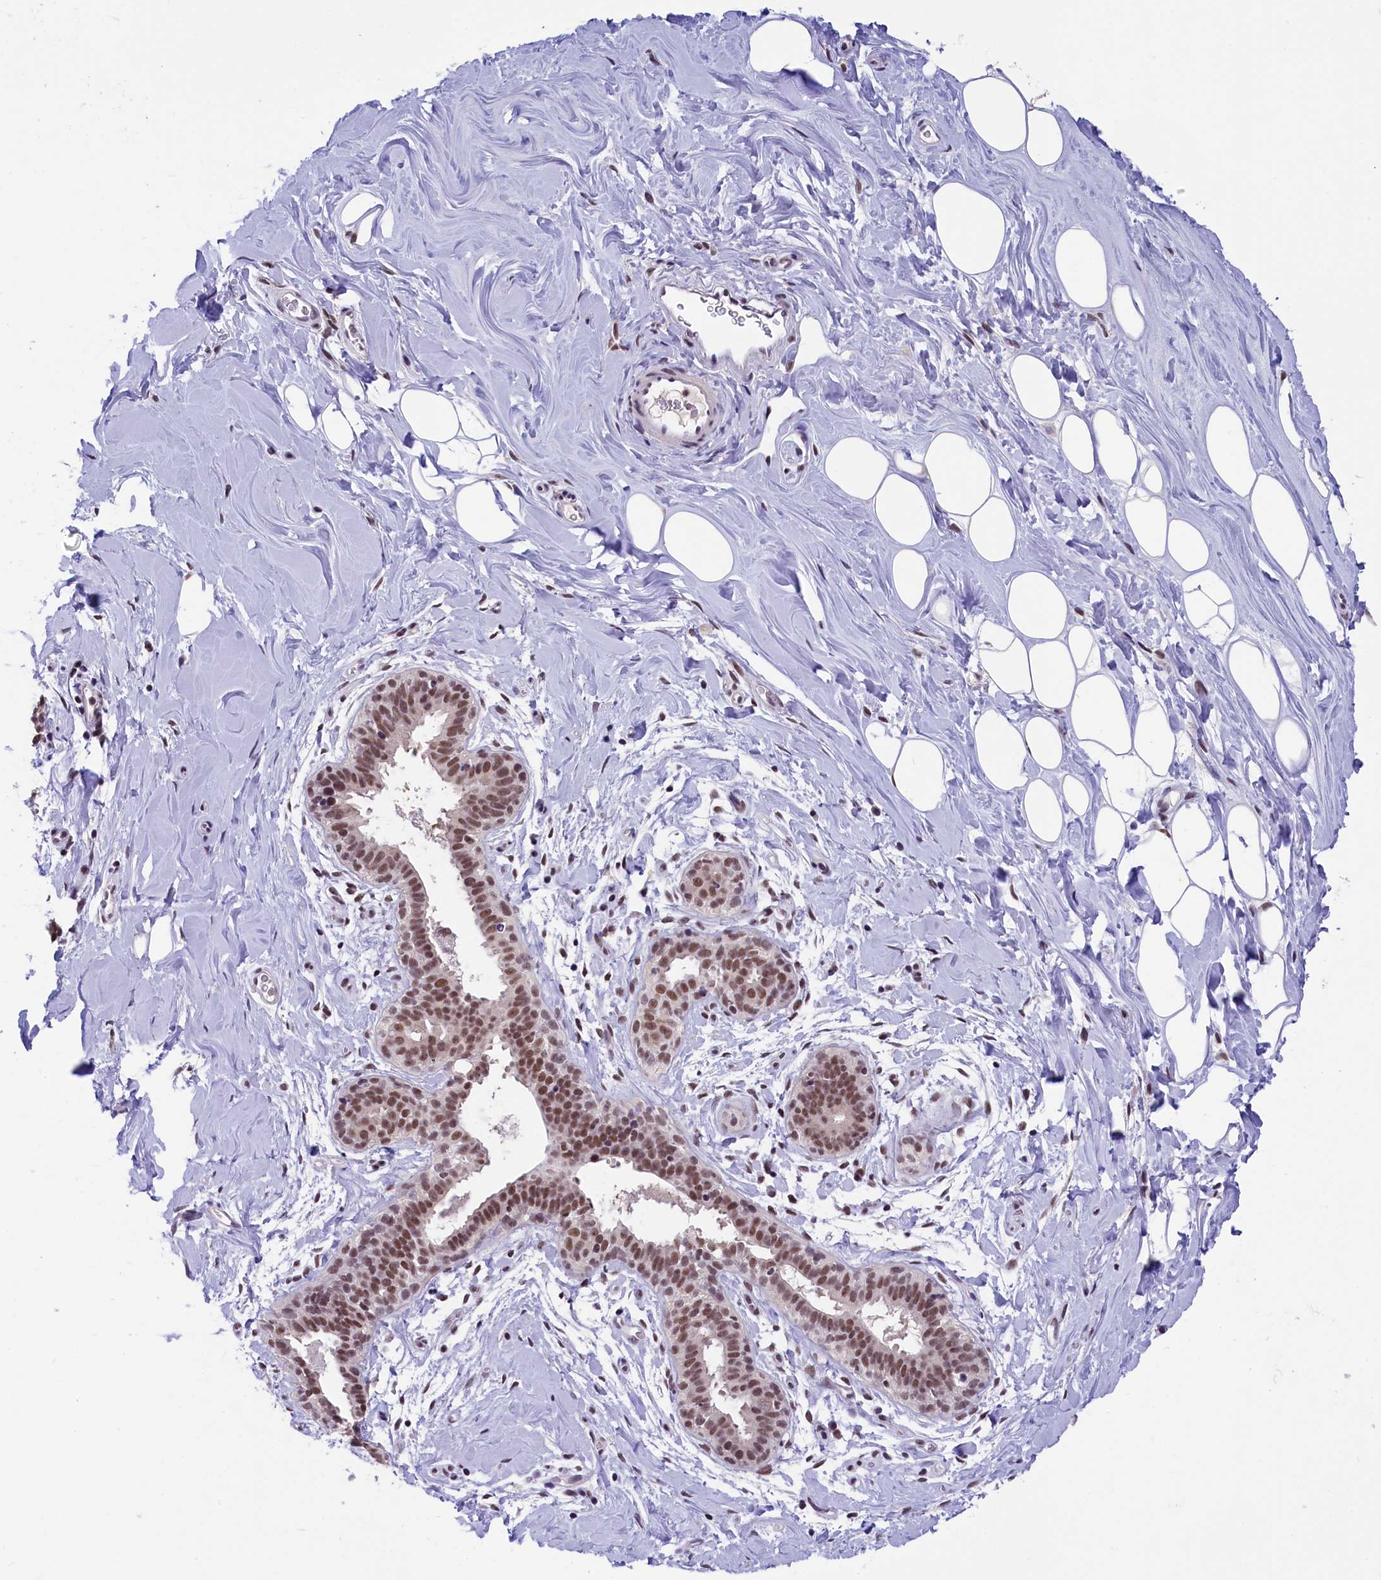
{"staining": {"intensity": "negative", "quantity": "none", "location": "none"}, "tissue": "adipose tissue", "cell_type": "Adipocytes", "image_type": "normal", "snomed": [{"axis": "morphology", "description": "Normal tissue, NOS"}, {"axis": "topography", "description": "Breast"}], "caption": "The histopathology image exhibits no significant staining in adipocytes of adipose tissue.", "gene": "ZC3H4", "patient": {"sex": "female", "age": 26}}